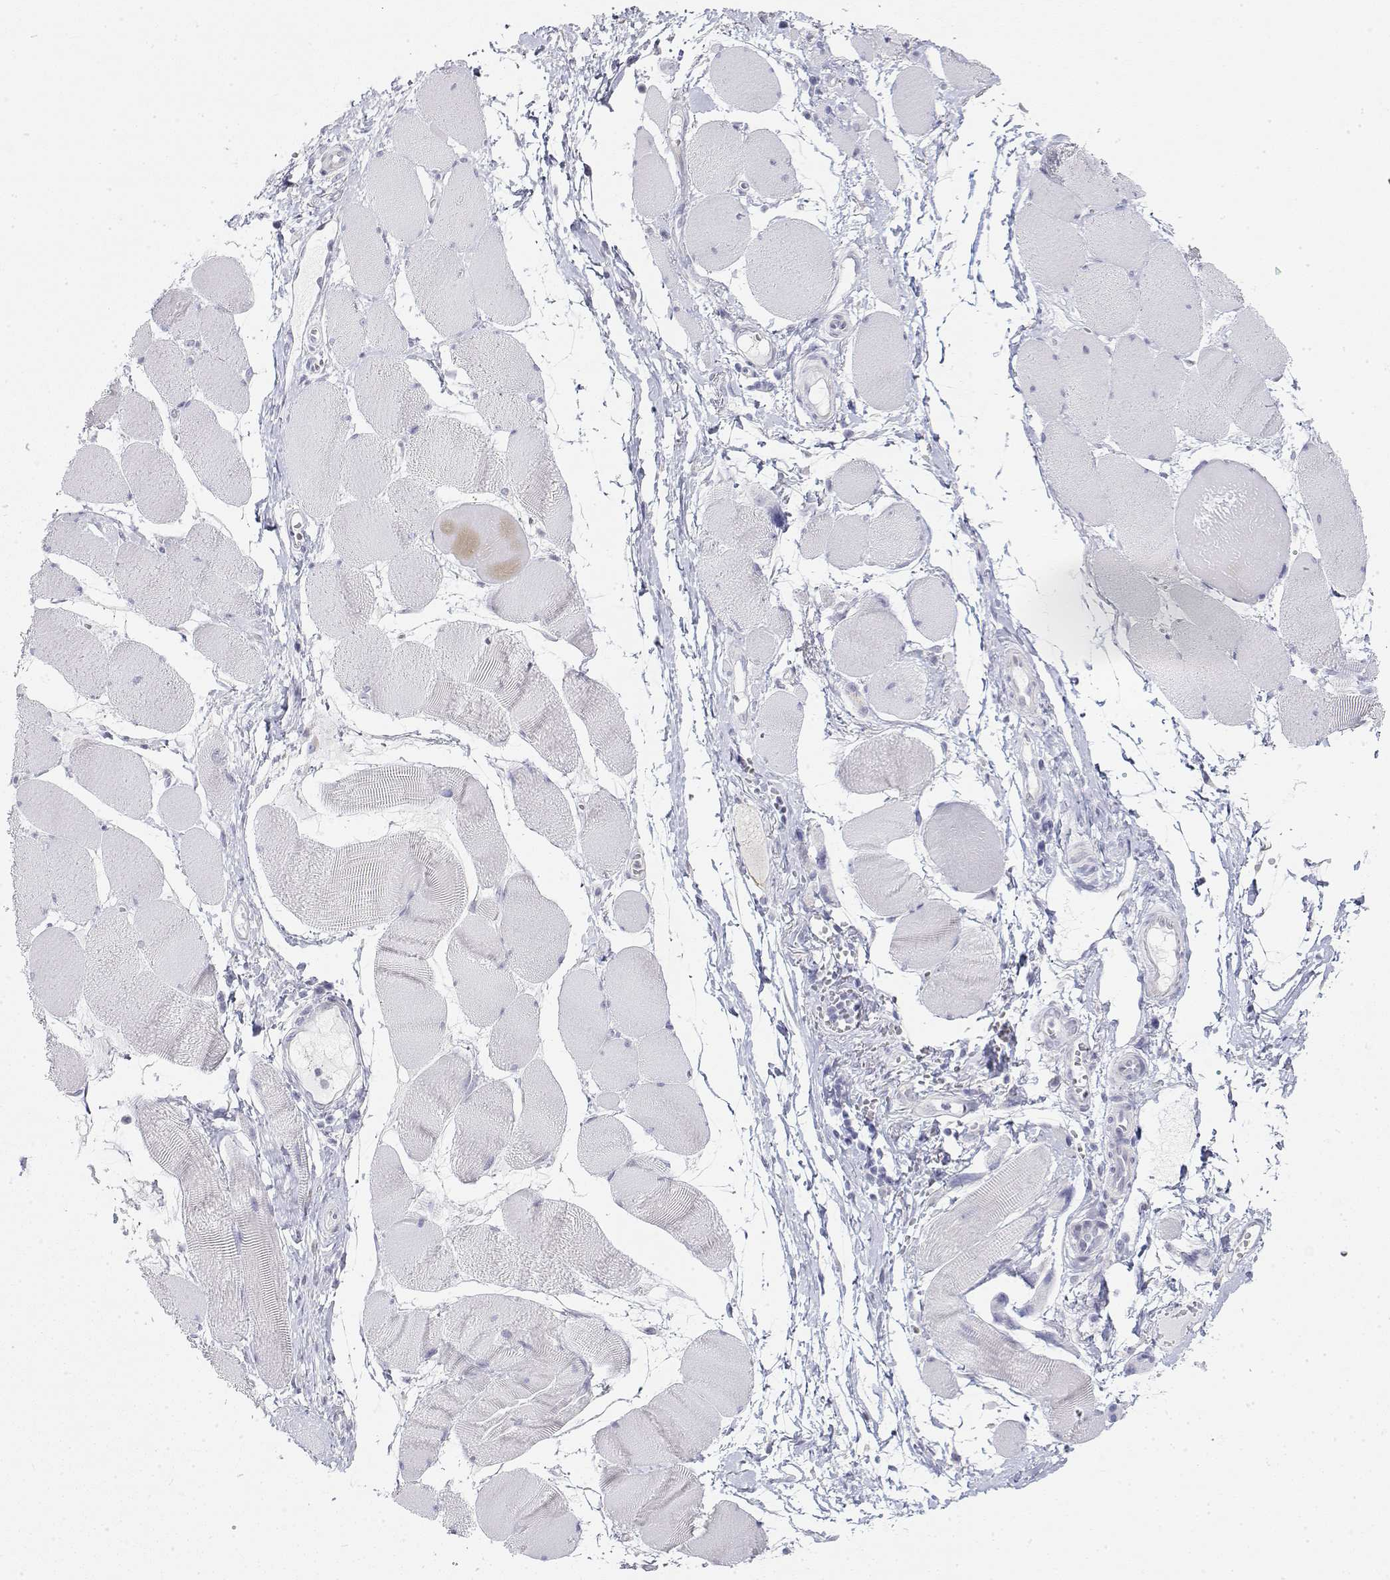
{"staining": {"intensity": "negative", "quantity": "none", "location": "none"}, "tissue": "skeletal muscle", "cell_type": "Myocytes", "image_type": "normal", "snomed": [{"axis": "morphology", "description": "Normal tissue, NOS"}, {"axis": "topography", "description": "Skeletal muscle"}], "caption": "This is a micrograph of immunohistochemistry staining of normal skeletal muscle, which shows no positivity in myocytes.", "gene": "MISP", "patient": {"sex": "female", "age": 75}}